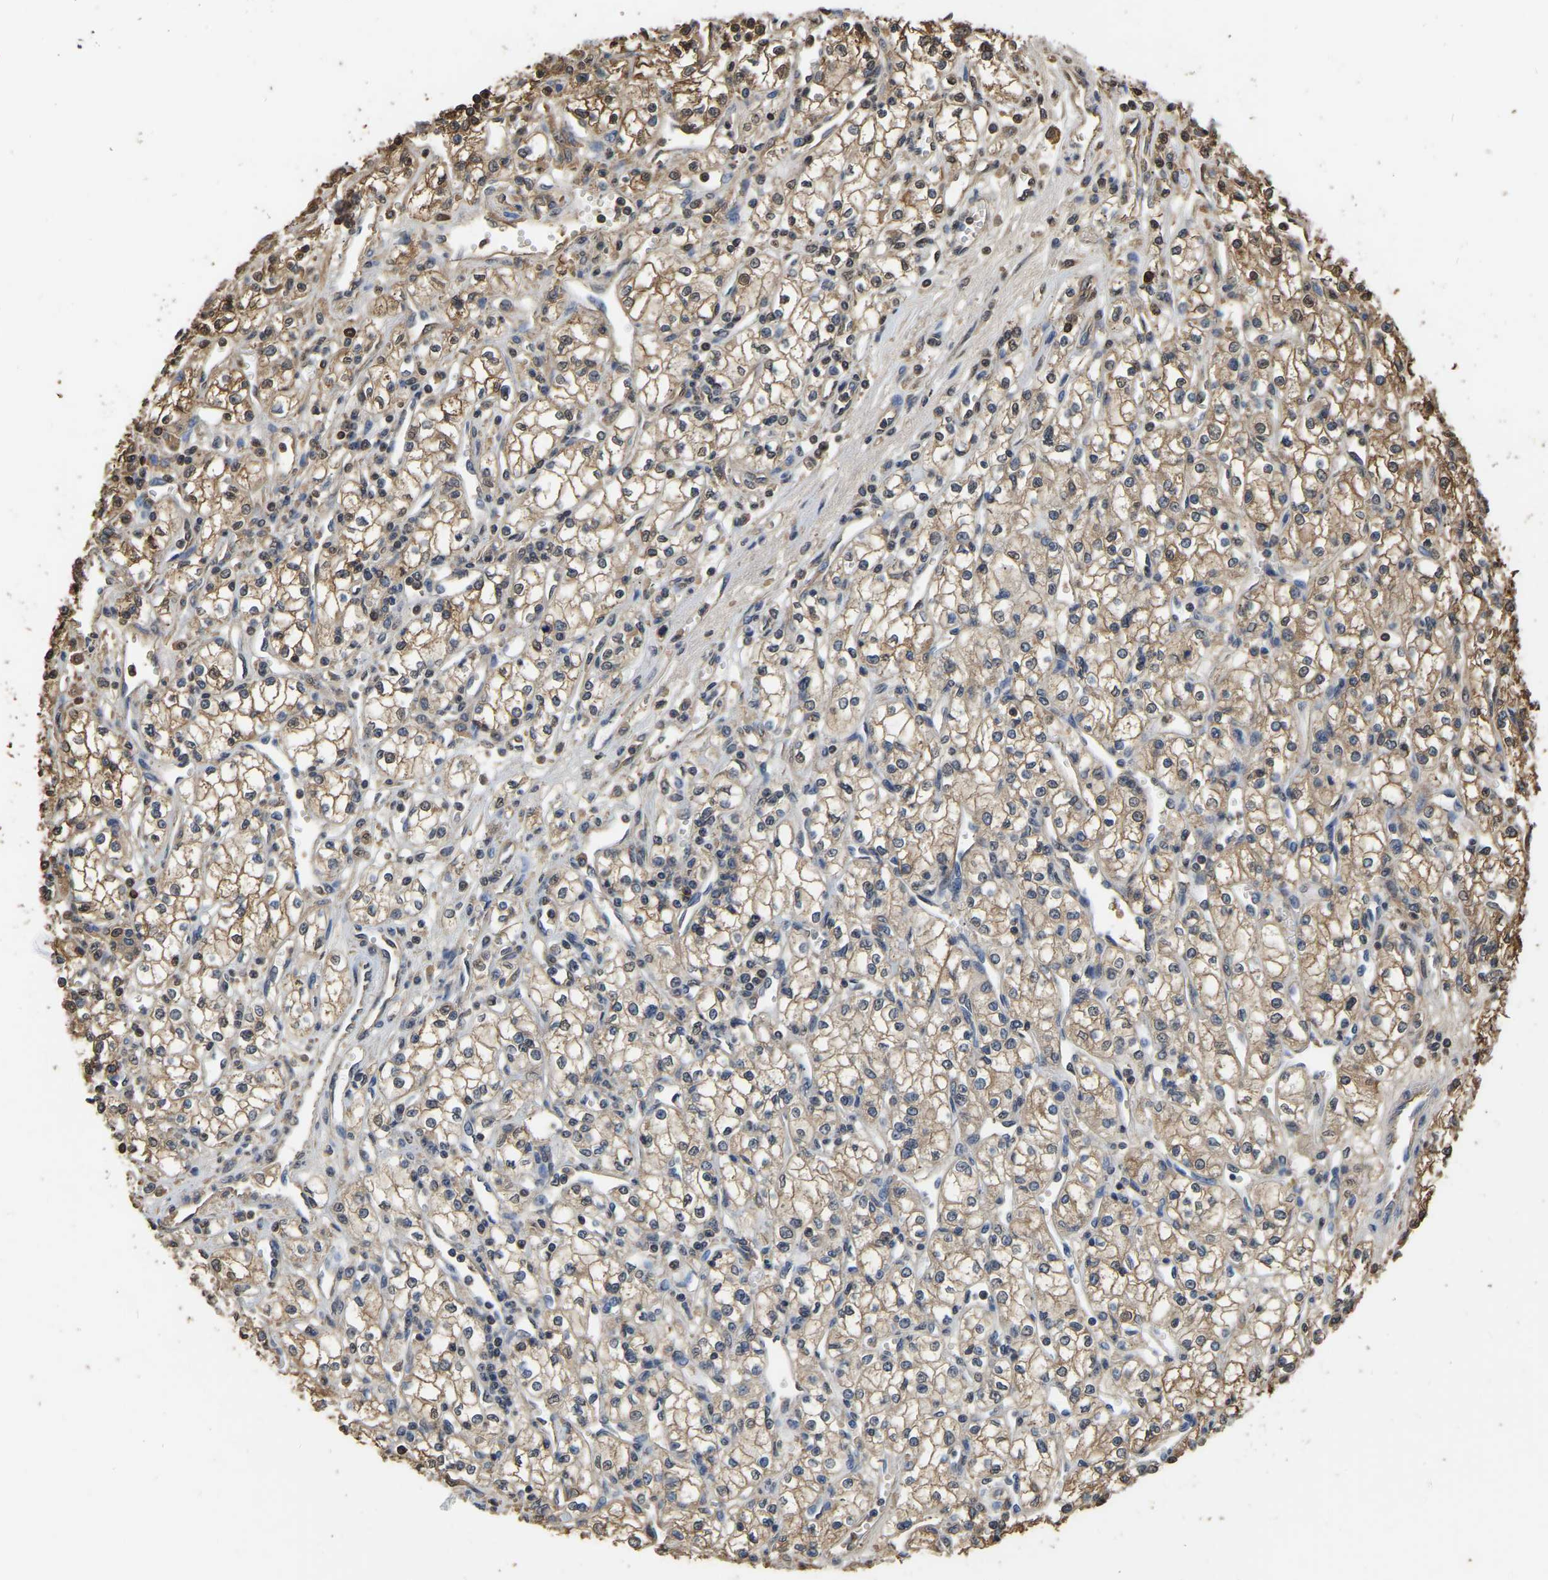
{"staining": {"intensity": "weak", "quantity": ">75%", "location": "cytoplasmic/membranous"}, "tissue": "renal cancer", "cell_type": "Tumor cells", "image_type": "cancer", "snomed": [{"axis": "morphology", "description": "Adenocarcinoma, NOS"}, {"axis": "topography", "description": "Kidney"}], "caption": "Adenocarcinoma (renal) stained for a protein exhibits weak cytoplasmic/membranous positivity in tumor cells.", "gene": "LDHB", "patient": {"sex": "male", "age": 59}}